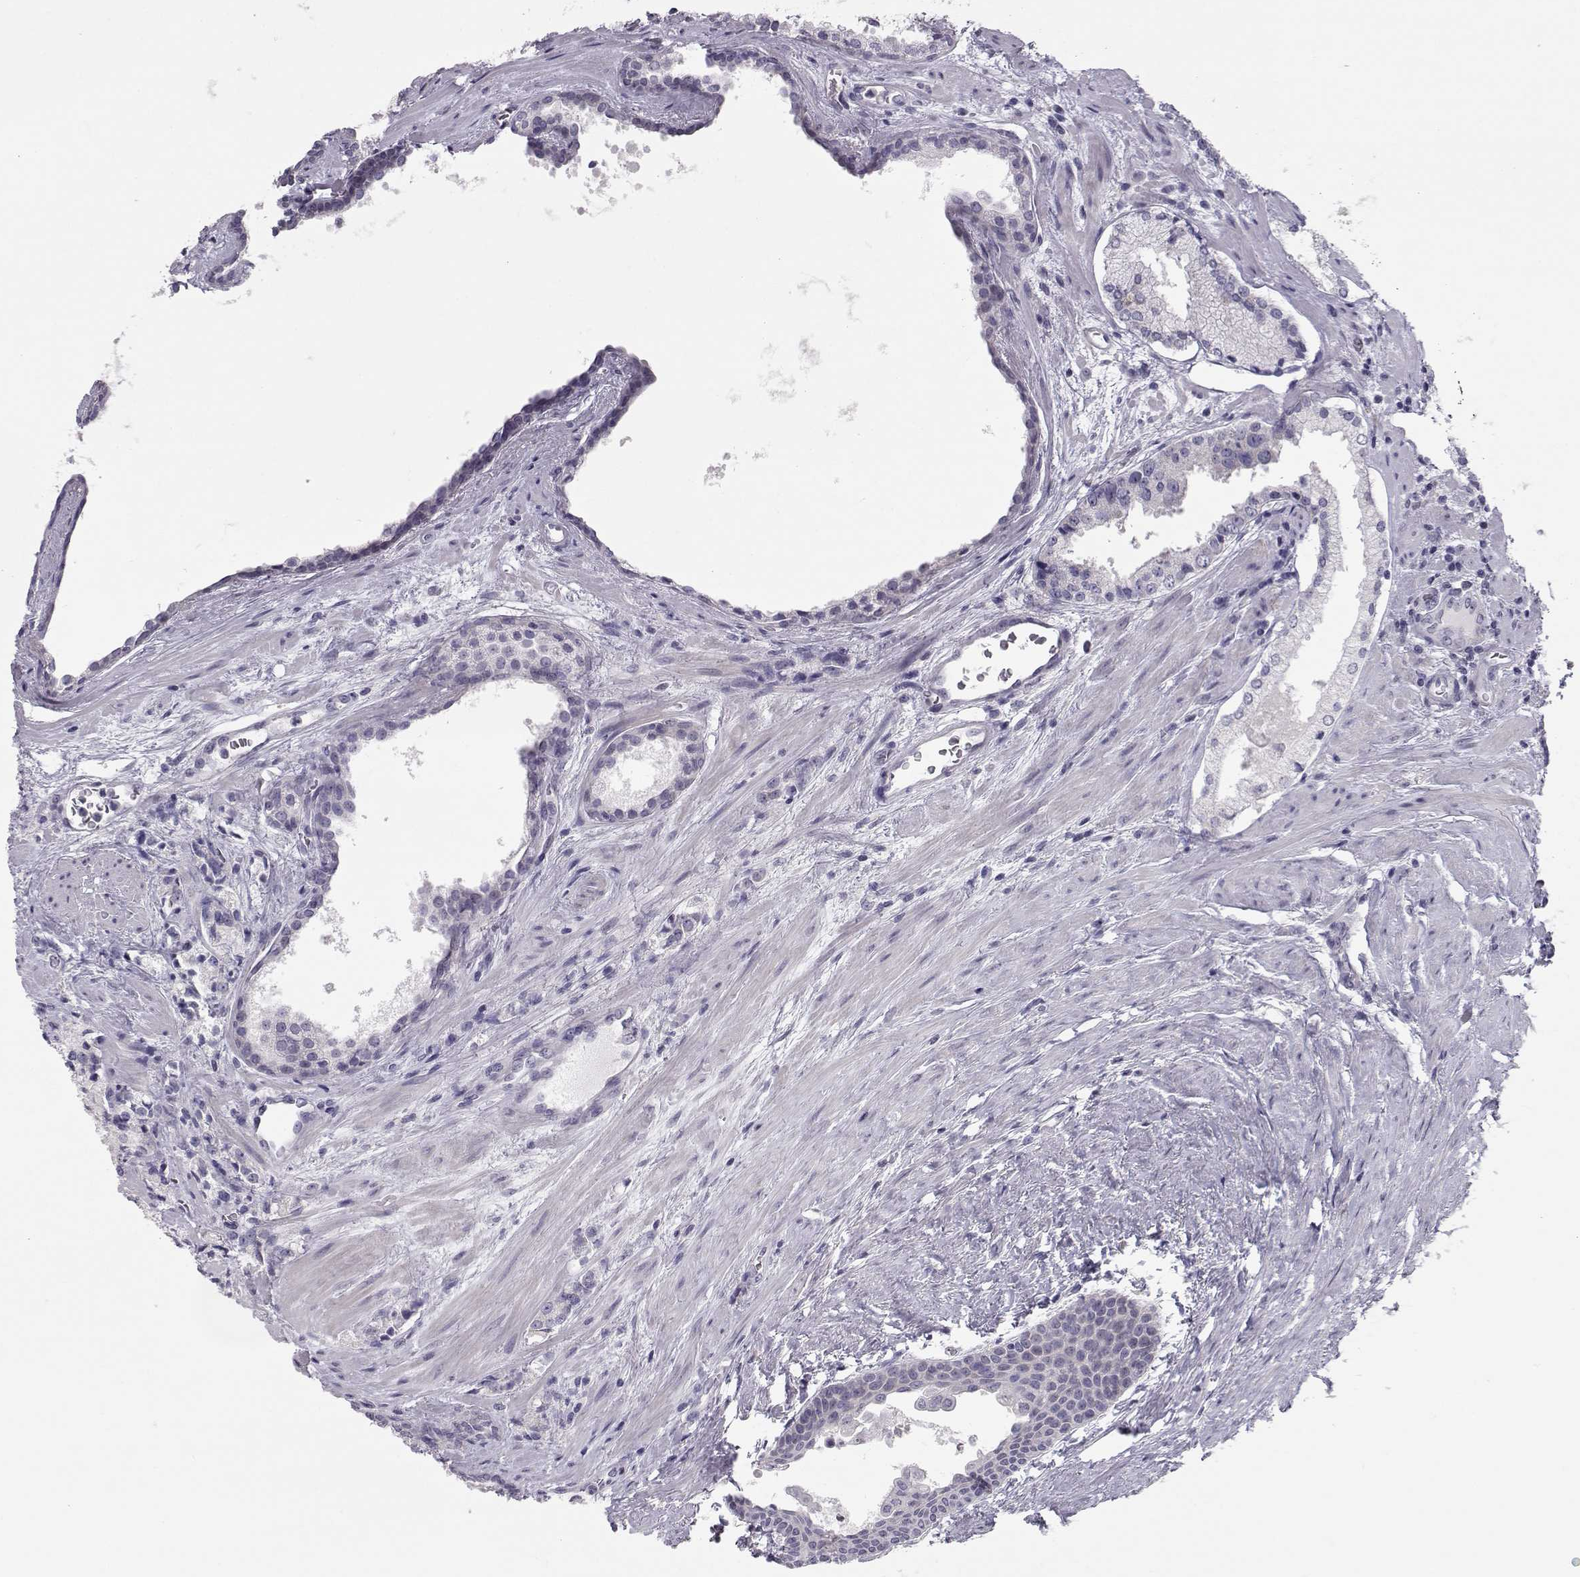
{"staining": {"intensity": "negative", "quantity": "none", "location": "none"}, "tissue": "prostate cancer", "cell_type": "Tumor cells", "image_type": "cancer", "snomed": [{"axis": "morphology", "description": "Adenocarcinoma, Low grade"}, {"axis": "topography", "description": "Prostate"}], "caption": "A high-resolution histopathology image shows immunohistochemistry (IHC) staining of prostate adenocarcinoma (low-grade), which reveals no significant positivity in tumor cells.", "gene": "NPVF", "patient": {"sex": "male", "age": 56}}